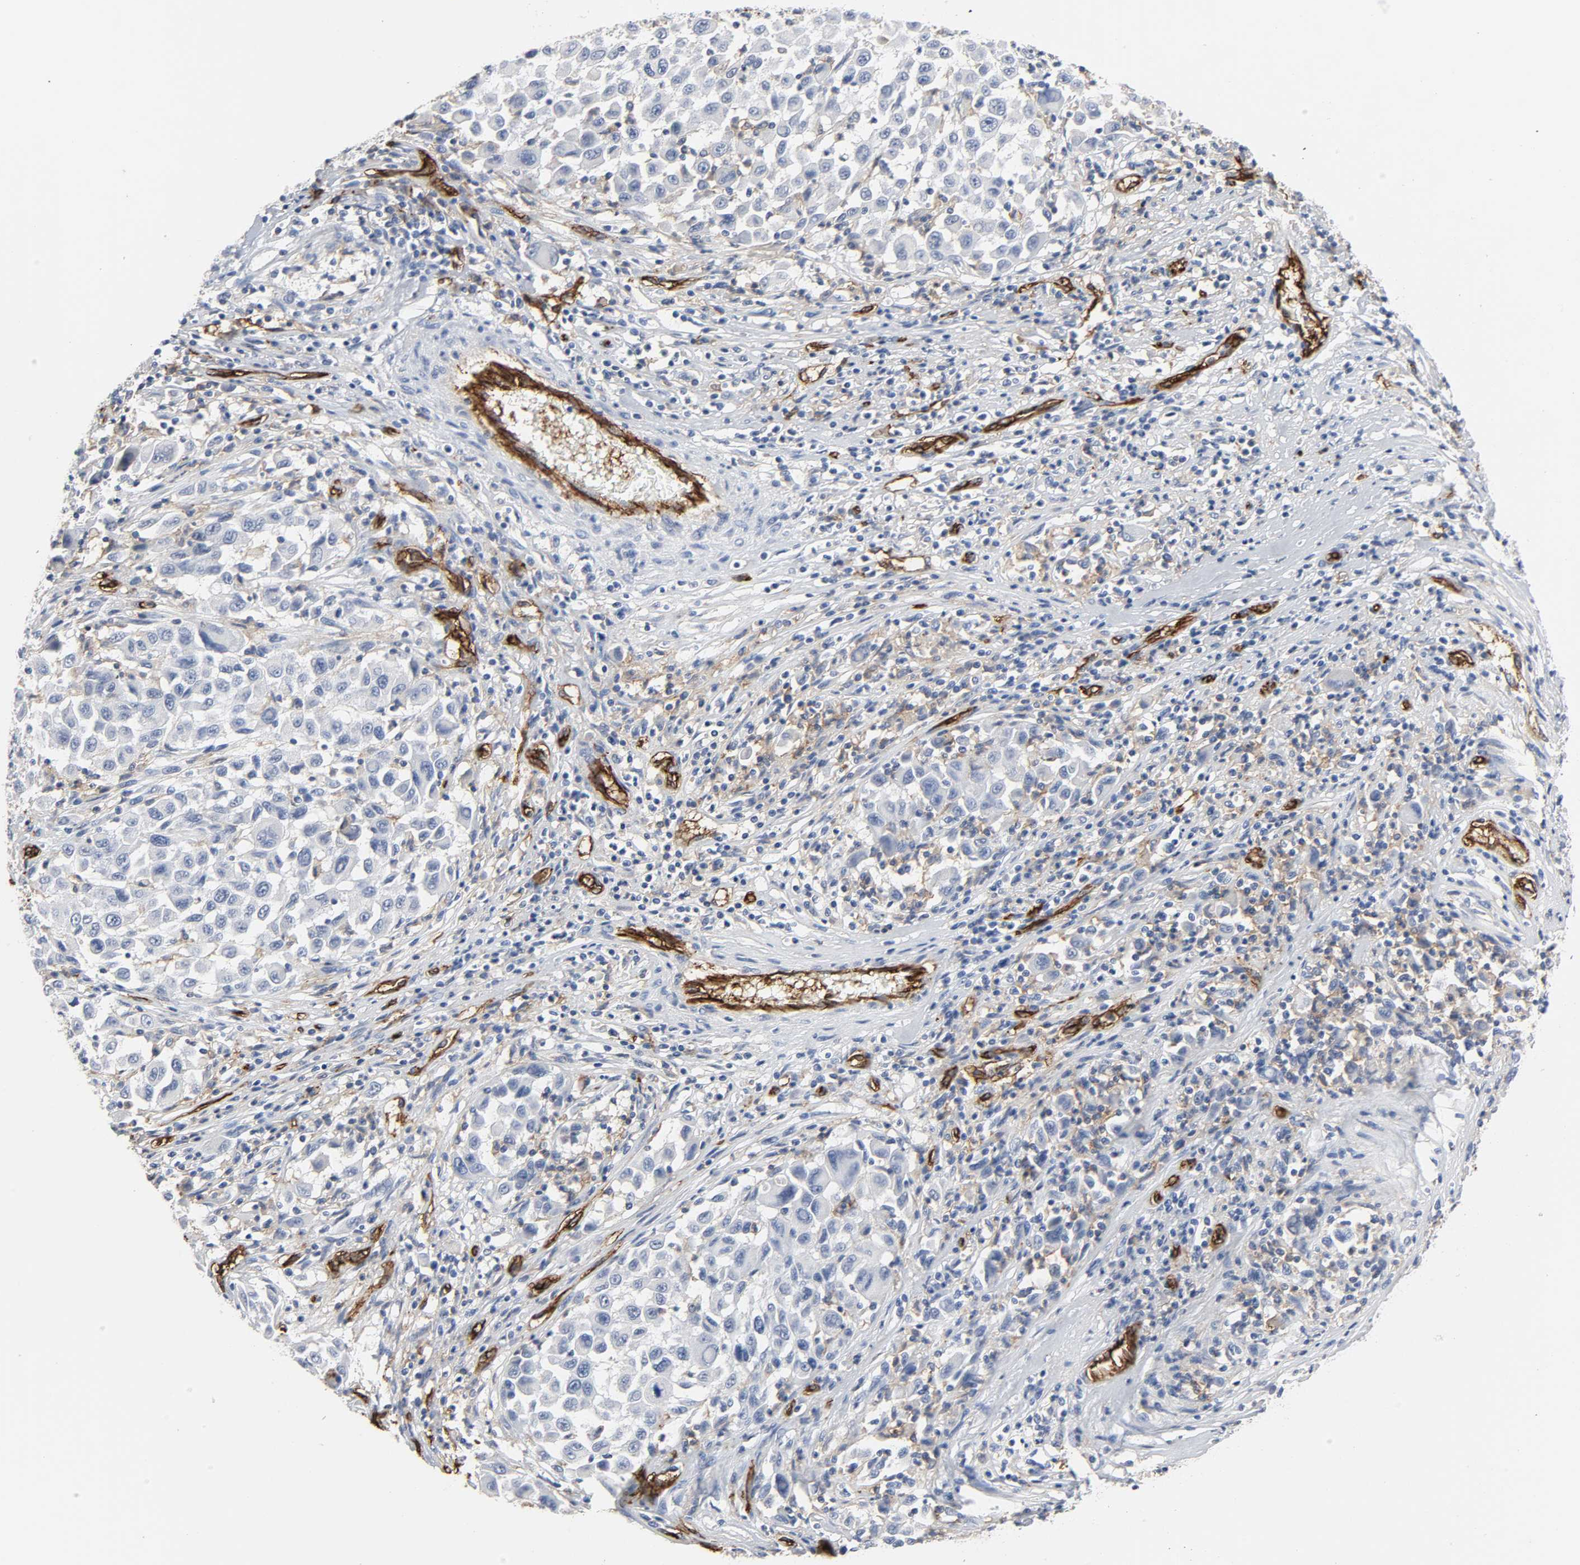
{"staining": {"intensity": "negative", "quantity": "none", "location": "none"}, "tissue": "melanoma", "cell_type": "Tumor cells", "image_type": "cancer", "snomed": [{"axis": "morphology", "description": "Malignant melanoma, Metastatic site"}, {"axis": "topography", "description": "Lymph node"}], "caption": "Immunohistochemistry image of melanoma stained for a protein (brown), which shows no staining in tumor cells.", "gene": "PECAM1", "patient": {"sex": "male", "age": 61}}